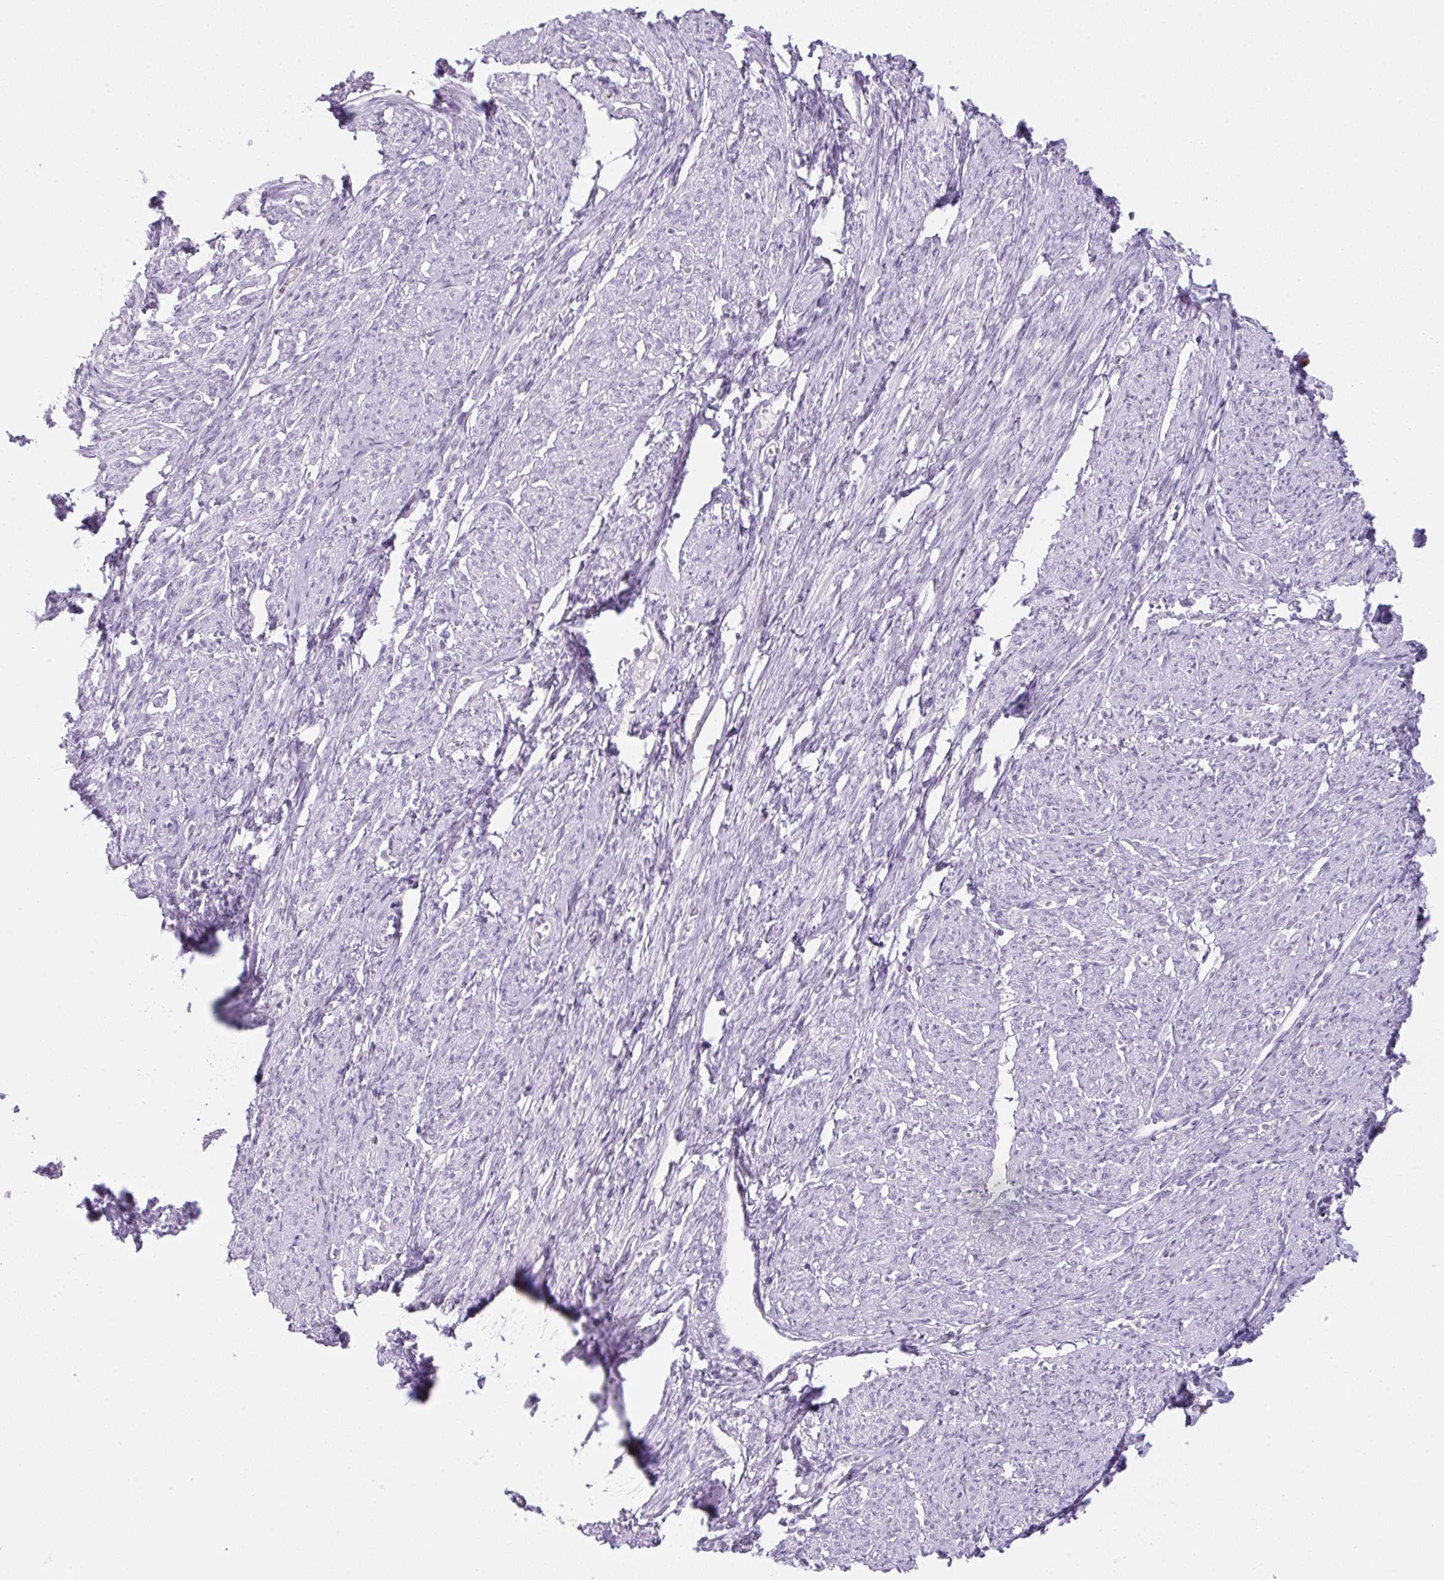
{"staining": {"intensity": "negative", "quantity": "none", "location": "none"}, "tissue": "smooth muscle", "cell_type": "Smooth muscle cells", "image_type": "normal", "snomed": [{"axis": "morphology", "description": "Normal tissue, NOS"}, {"axis": "topography", "description": "Smooth muscle"}], "caption": "Immunohistochemical staining of normal smooth muscle displays no significant expression in smooth muscle cells.", "gene": "TLE3", "patient": {"sex": "female", "age": 65}}